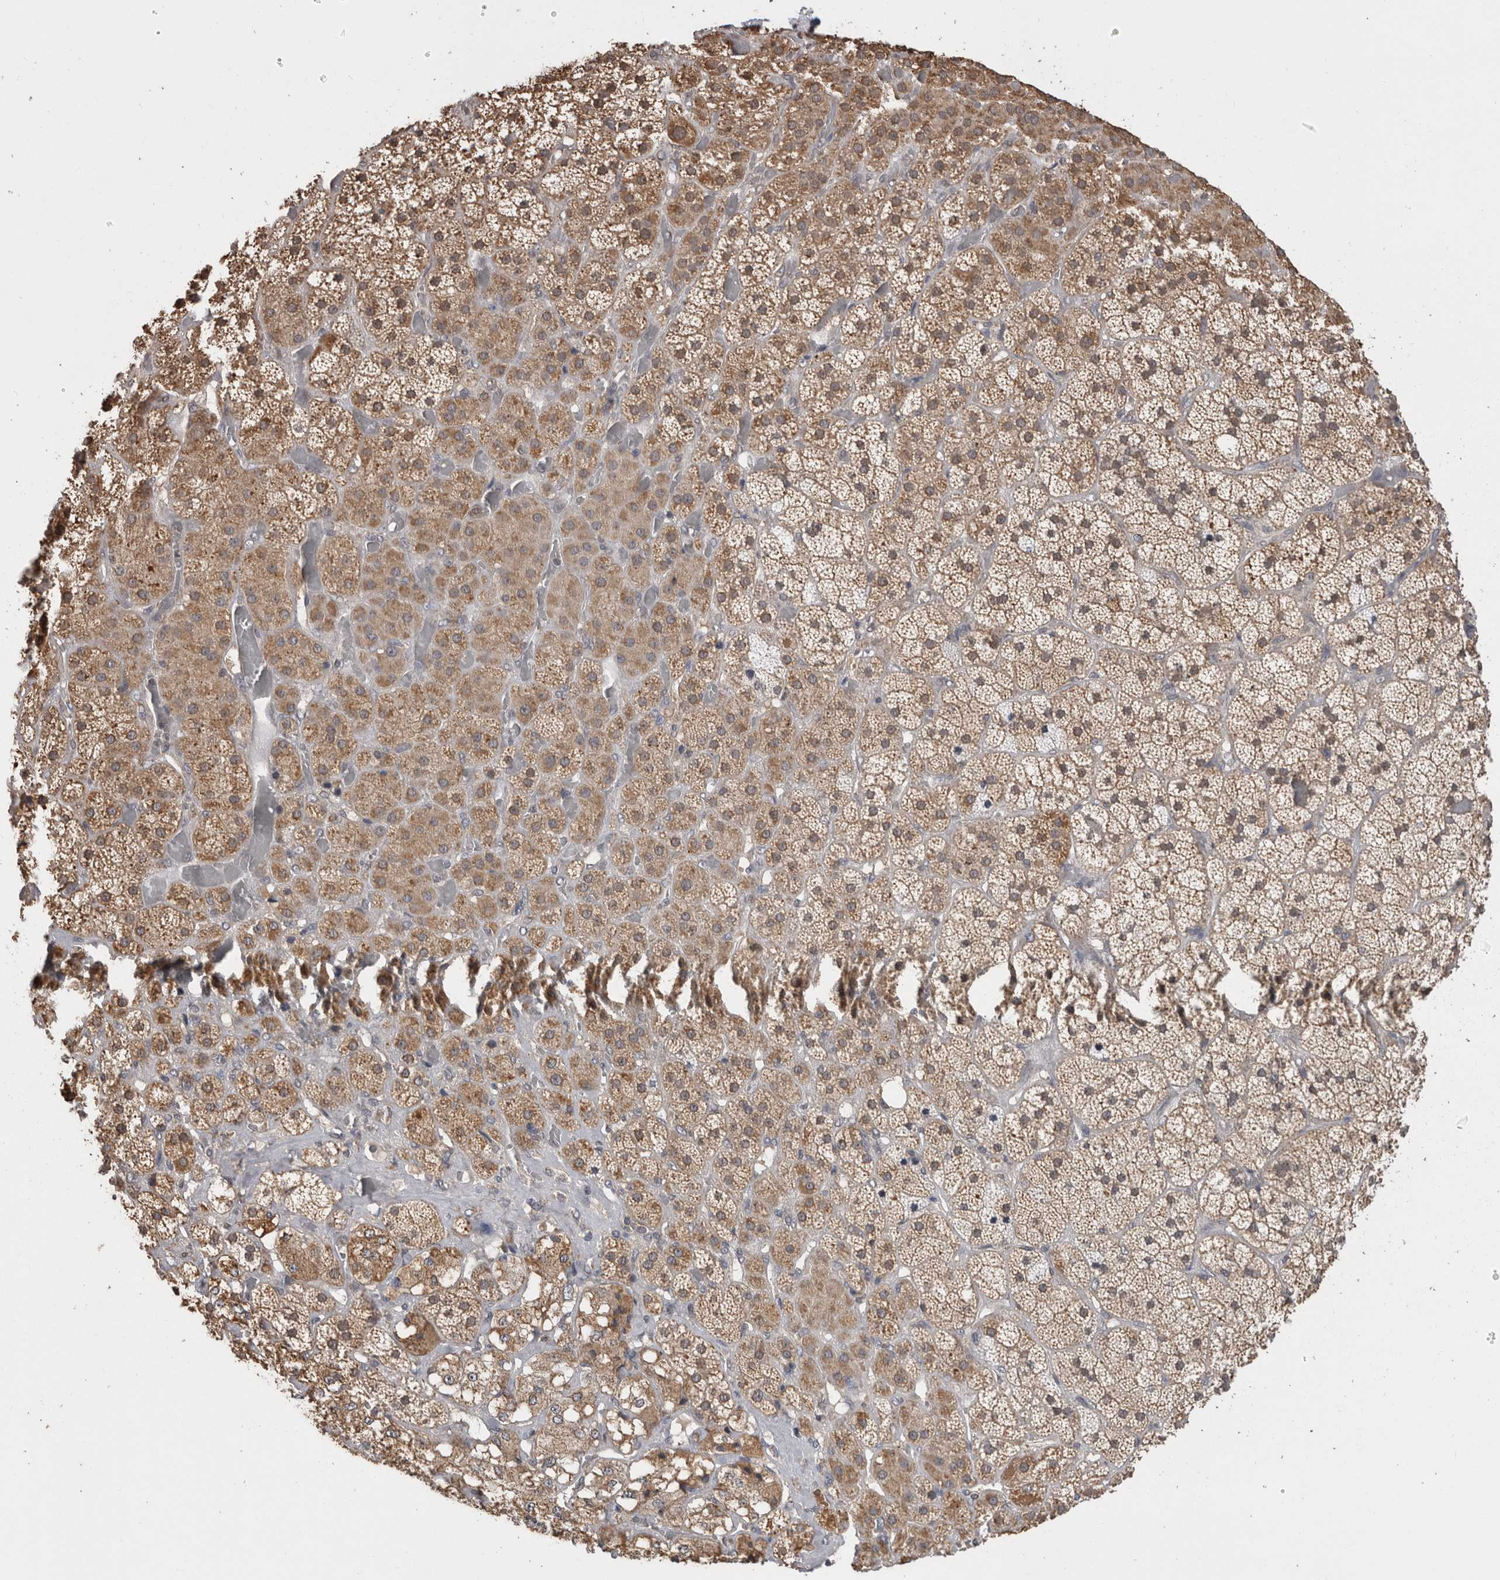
{"staining": {"intensity": "moderate", "quantity": "25%-75%", "location": "cytoplasmic/membranous"}, "tissue": "adrenal gland", "cell_type": "Glandular cells", "image_type": "normal", "snomed": [{"axis": "morphology", "description": "Normal tissue, NOS"}, {"axis": "topography", "description": "Adrenal gland"}], "caption": "Adrenal gland stained for a protein demonstrates moderate cytoplasmic/membranous positivity in glandular cells. (Brightfield microscopy of DAB IHC at high magnification).", "gene": "PREP", "patient": {"sex": "male", "age": 57}}